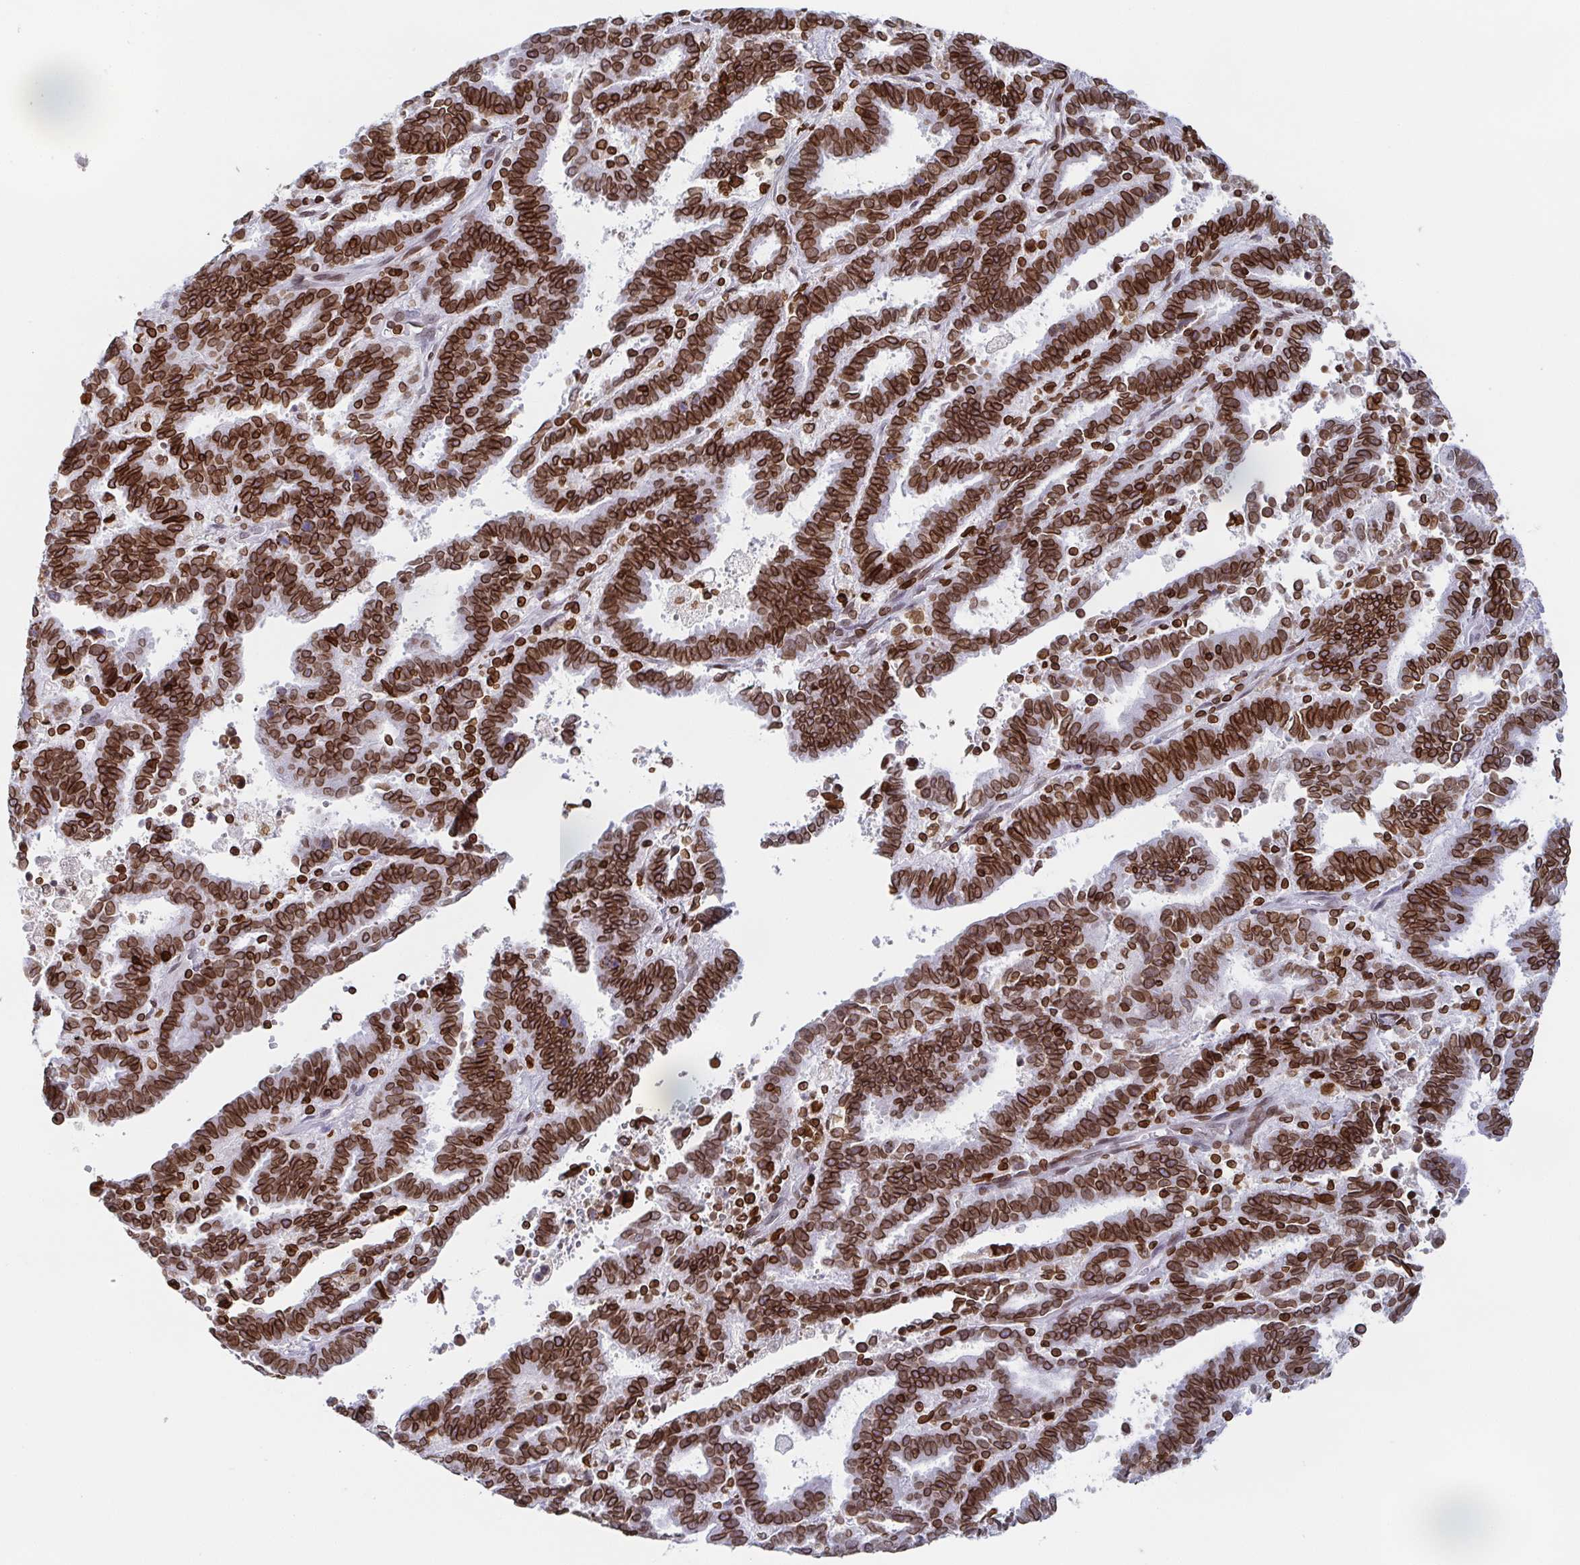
{"staining": {"intensity": "strong", "quantity": ">75%", "location": "cytoplasmic/membranous,nuclear"}, "tissue": "endometrial cancer", "cell_type": "Tumor cells", "image_type": "cancer", "snomed": [{"axis": "morphology", "description": "Adenocarcinoma, NOS"}, {"axis": "topography", "description": "Uterus"}], "caption": "Protein staining of endometrial cancer (adenocarcinoma) tissue displays strong cytoplasmic/membranous and nuclear staining in approximately >75% of tumor cells.", "gene": "BTBD7", "patient": {"sex": "female", "age": 83}}